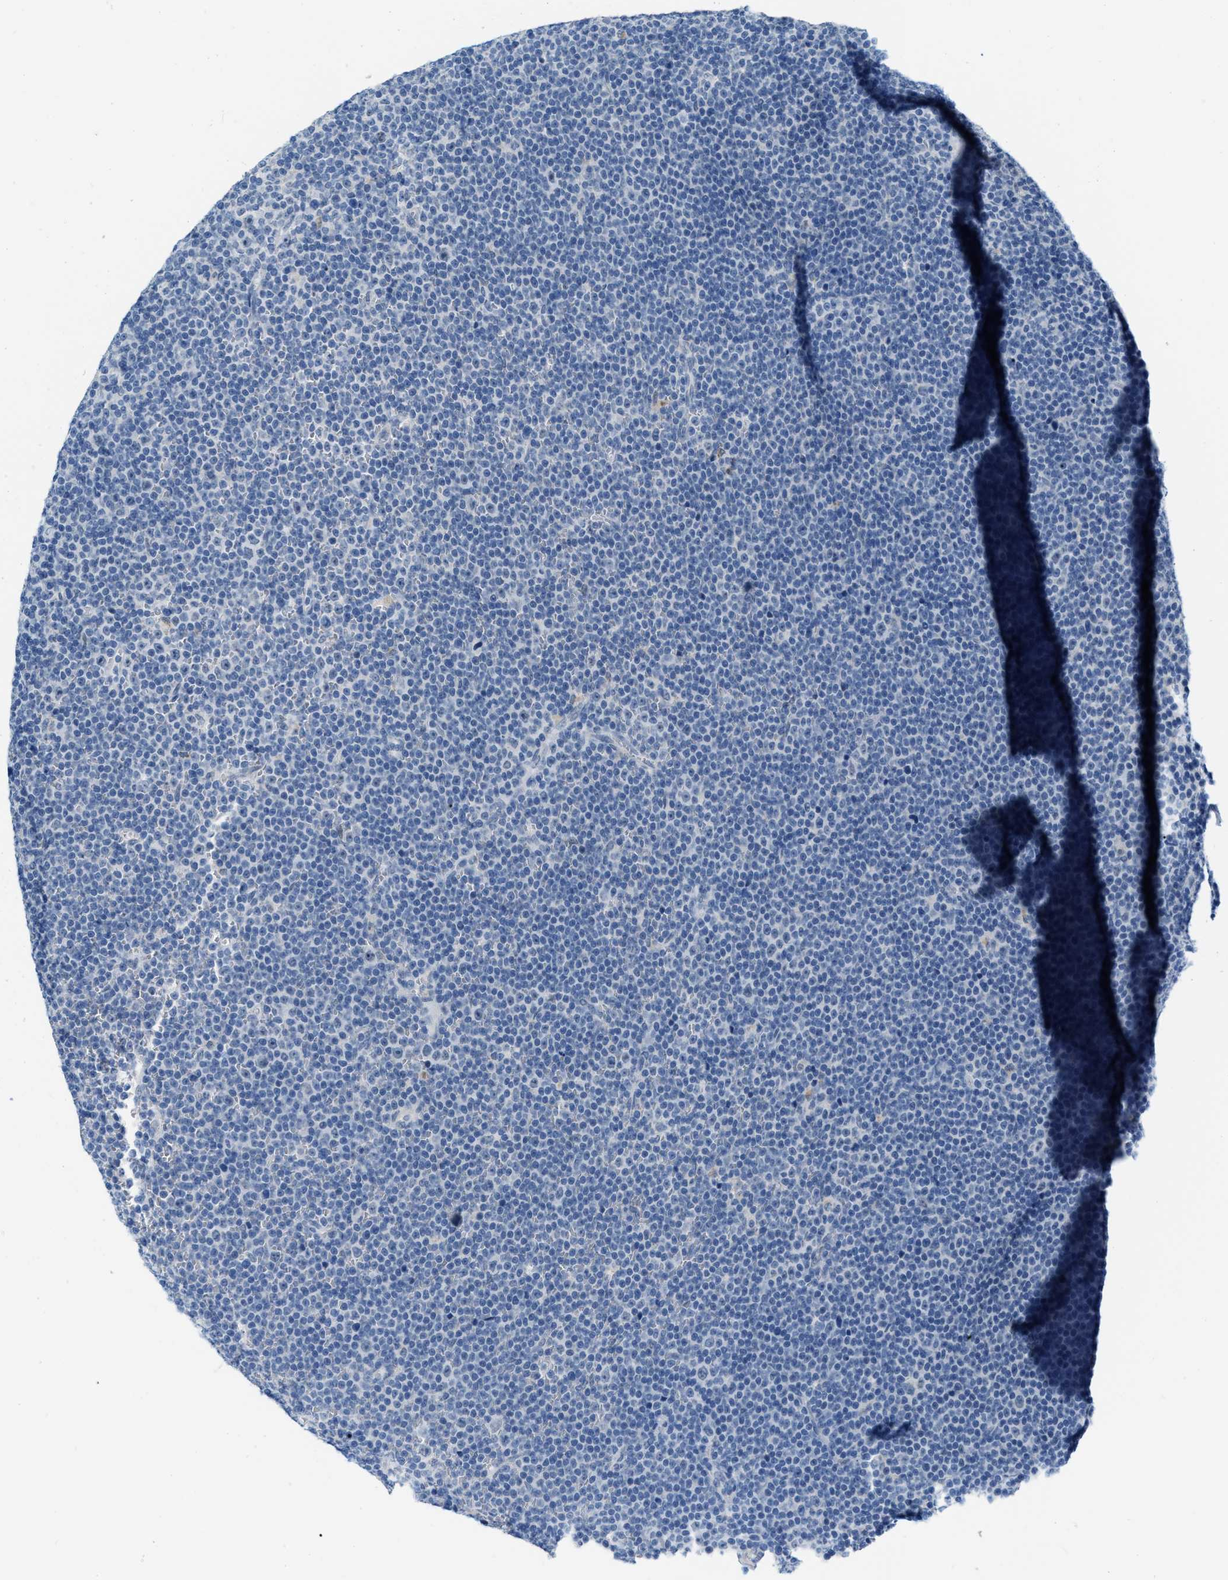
{"staining": {"intensity": "negative", "quantity": "none", "location": "none"}, "tissue": "lymphoma", "cell_type": "Tumor cells", "image_type": "cancer", "snomed": [{"axis": "morphology", "description": "Malignant lymphoma, non-Hodgkin's type, Low grade"}, {"axis": "topography", "description": "Lymph node"}], "caption": "This is a histopathology image of IHC staining of lymphoma, which shows no staining in tumor cells.", "gene": "PHRF1", "patient": {"sex": "female", "age": 67}}